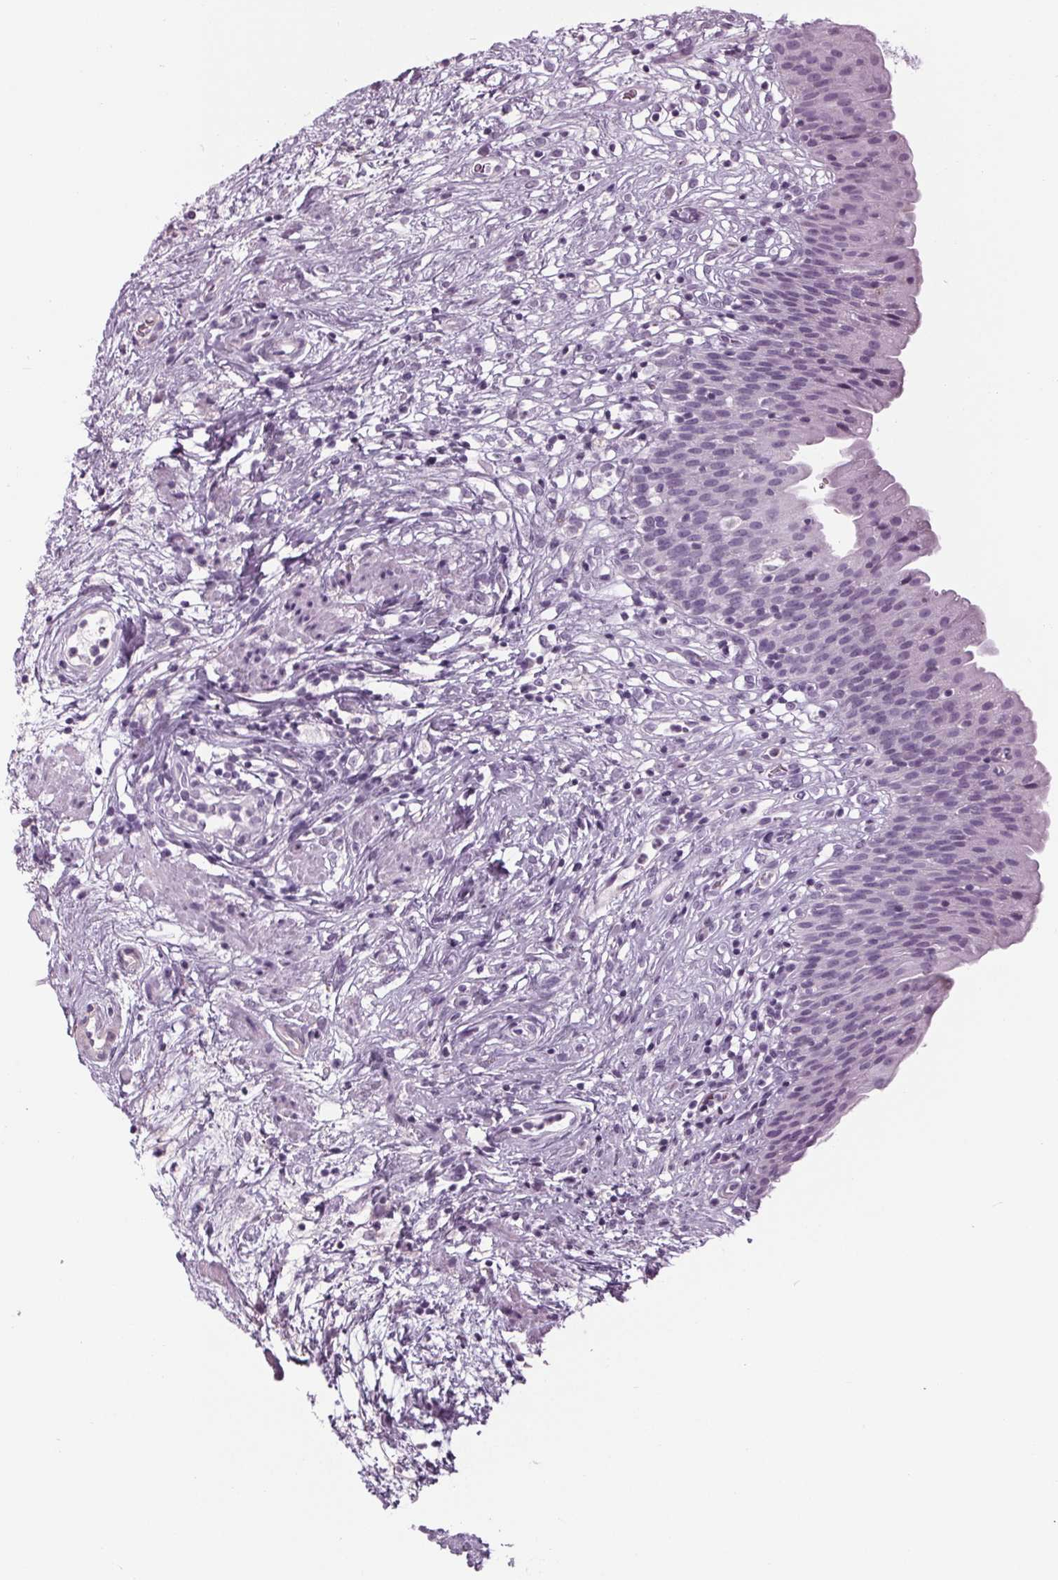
{"staining": {"intensity": "negative", "quantity": "none", "location": "none"}, "tissue": "urinary bladder", "cell_type": "Urothelial cells", "image_type": "normal", "snomed": [{"axis": "morphology", "description": "Normal tissue, NOS"}, {"axis": "topography", "description": "Urinary bladder"}], "caption": "There is no significant expression in urothelial cells of urinary bladder. Brightfield microscopy of immunohistochemistry (IHC) stained with DAB (3,3'-diaminobenzidine) (brown) and hematoxylin (blue), captured at high magnification.", "gene": "CYP3A43", "patient": {"sex": "male", "age": 76}}